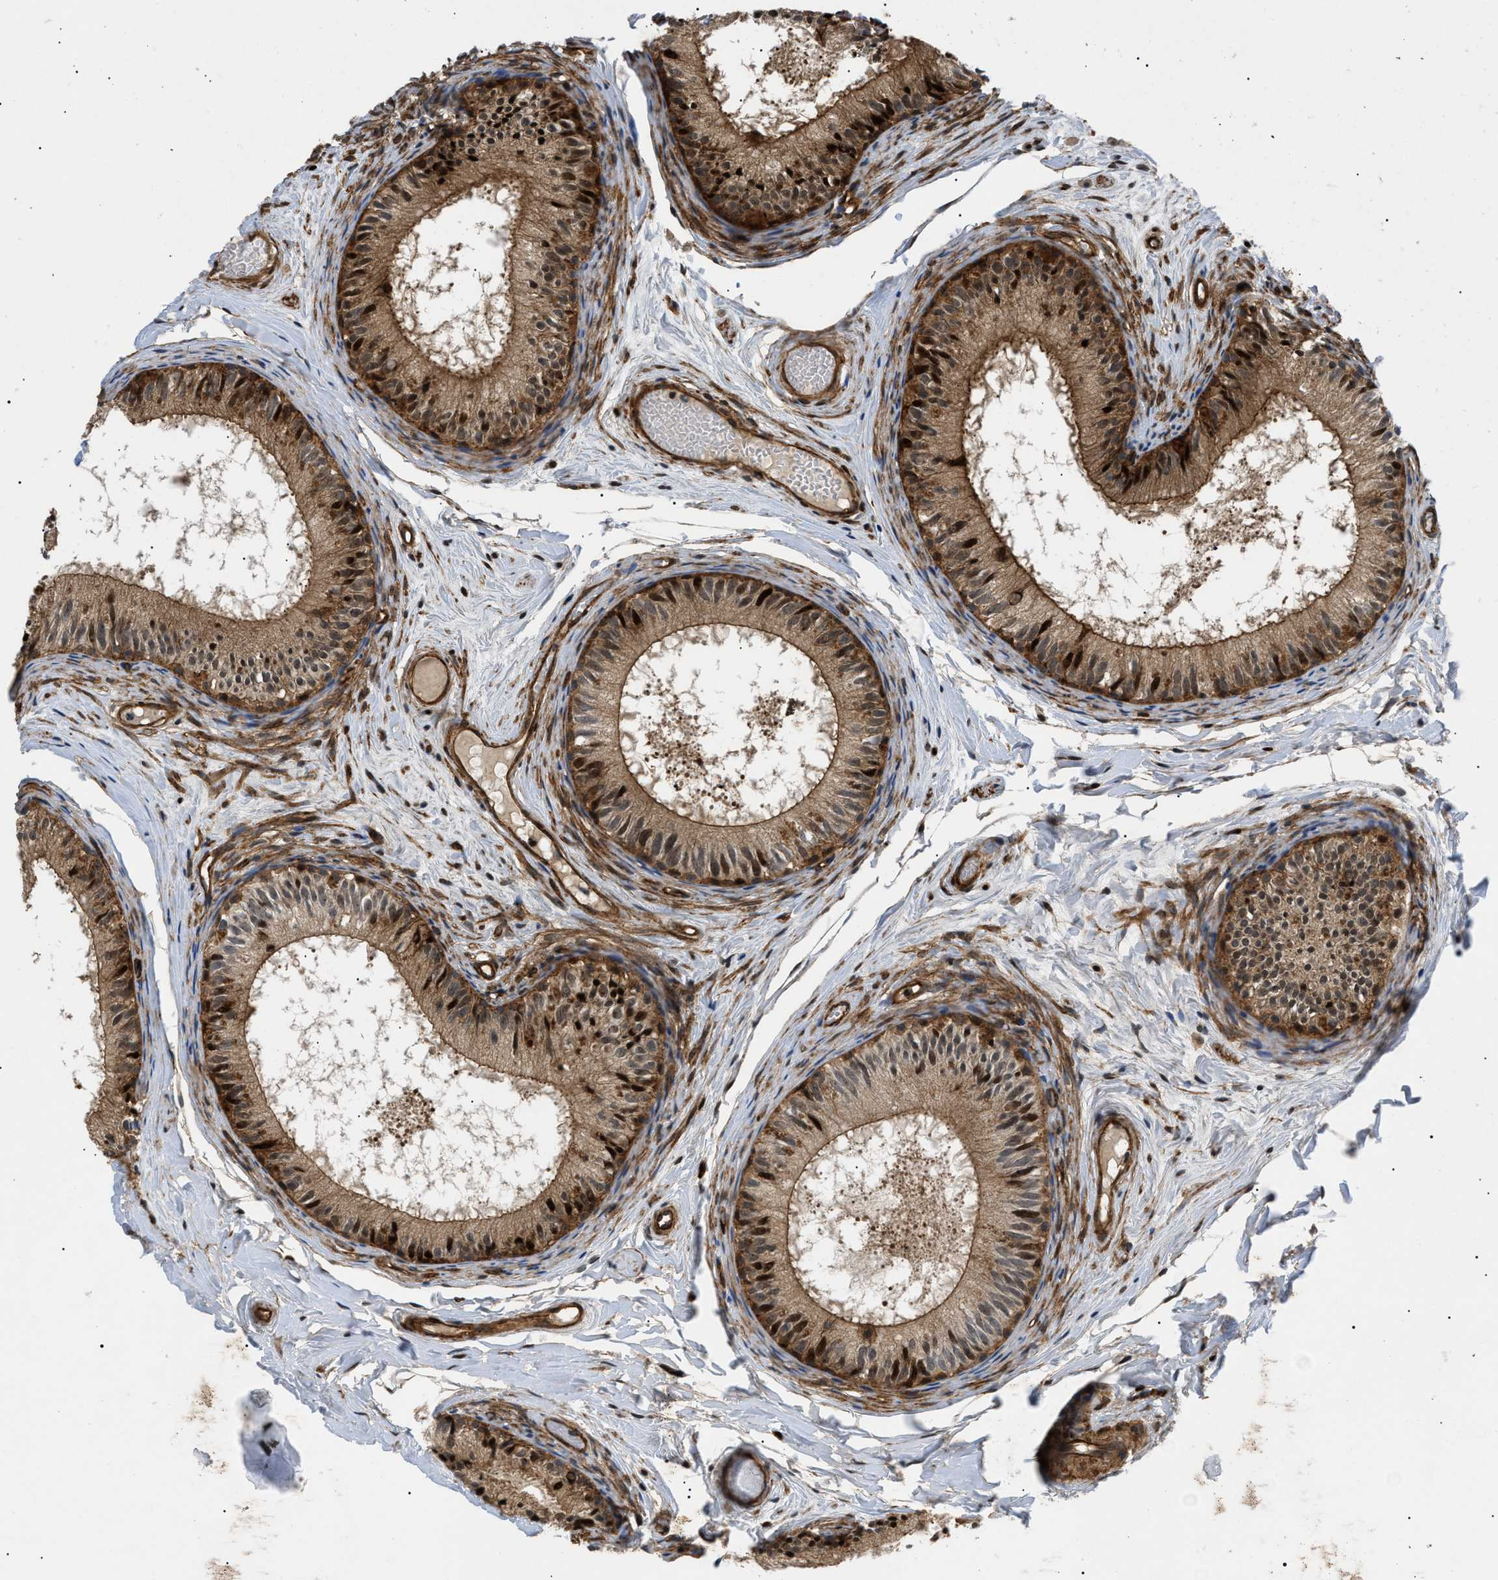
{"staining": {"intensity": "strong", "quantity": "25%-75%", "location": "cytoplasmic/membranous,nuclear"}, "tissue": "epididymis", "cell_type": "Glandular cells", "image_type": "normal", "snomed": [{"axis": "morphology", "description": "Normal tissue, NOS"}, {"axis": "topography", "description": "Epididymis"}], "caption": "Immunohistochemistry micrograph of normal epididymis: human epididymis stained using immunohistochemistry exhibits high levels of strong protein expression localized specifically in the cytoplasmic/membranous,nuclear of glandular cells, appearing as a cytoplasmic/membranous,nuclear brown color.", "gene": "CRCP", "patient": {"sex": "male", "age": 46}}